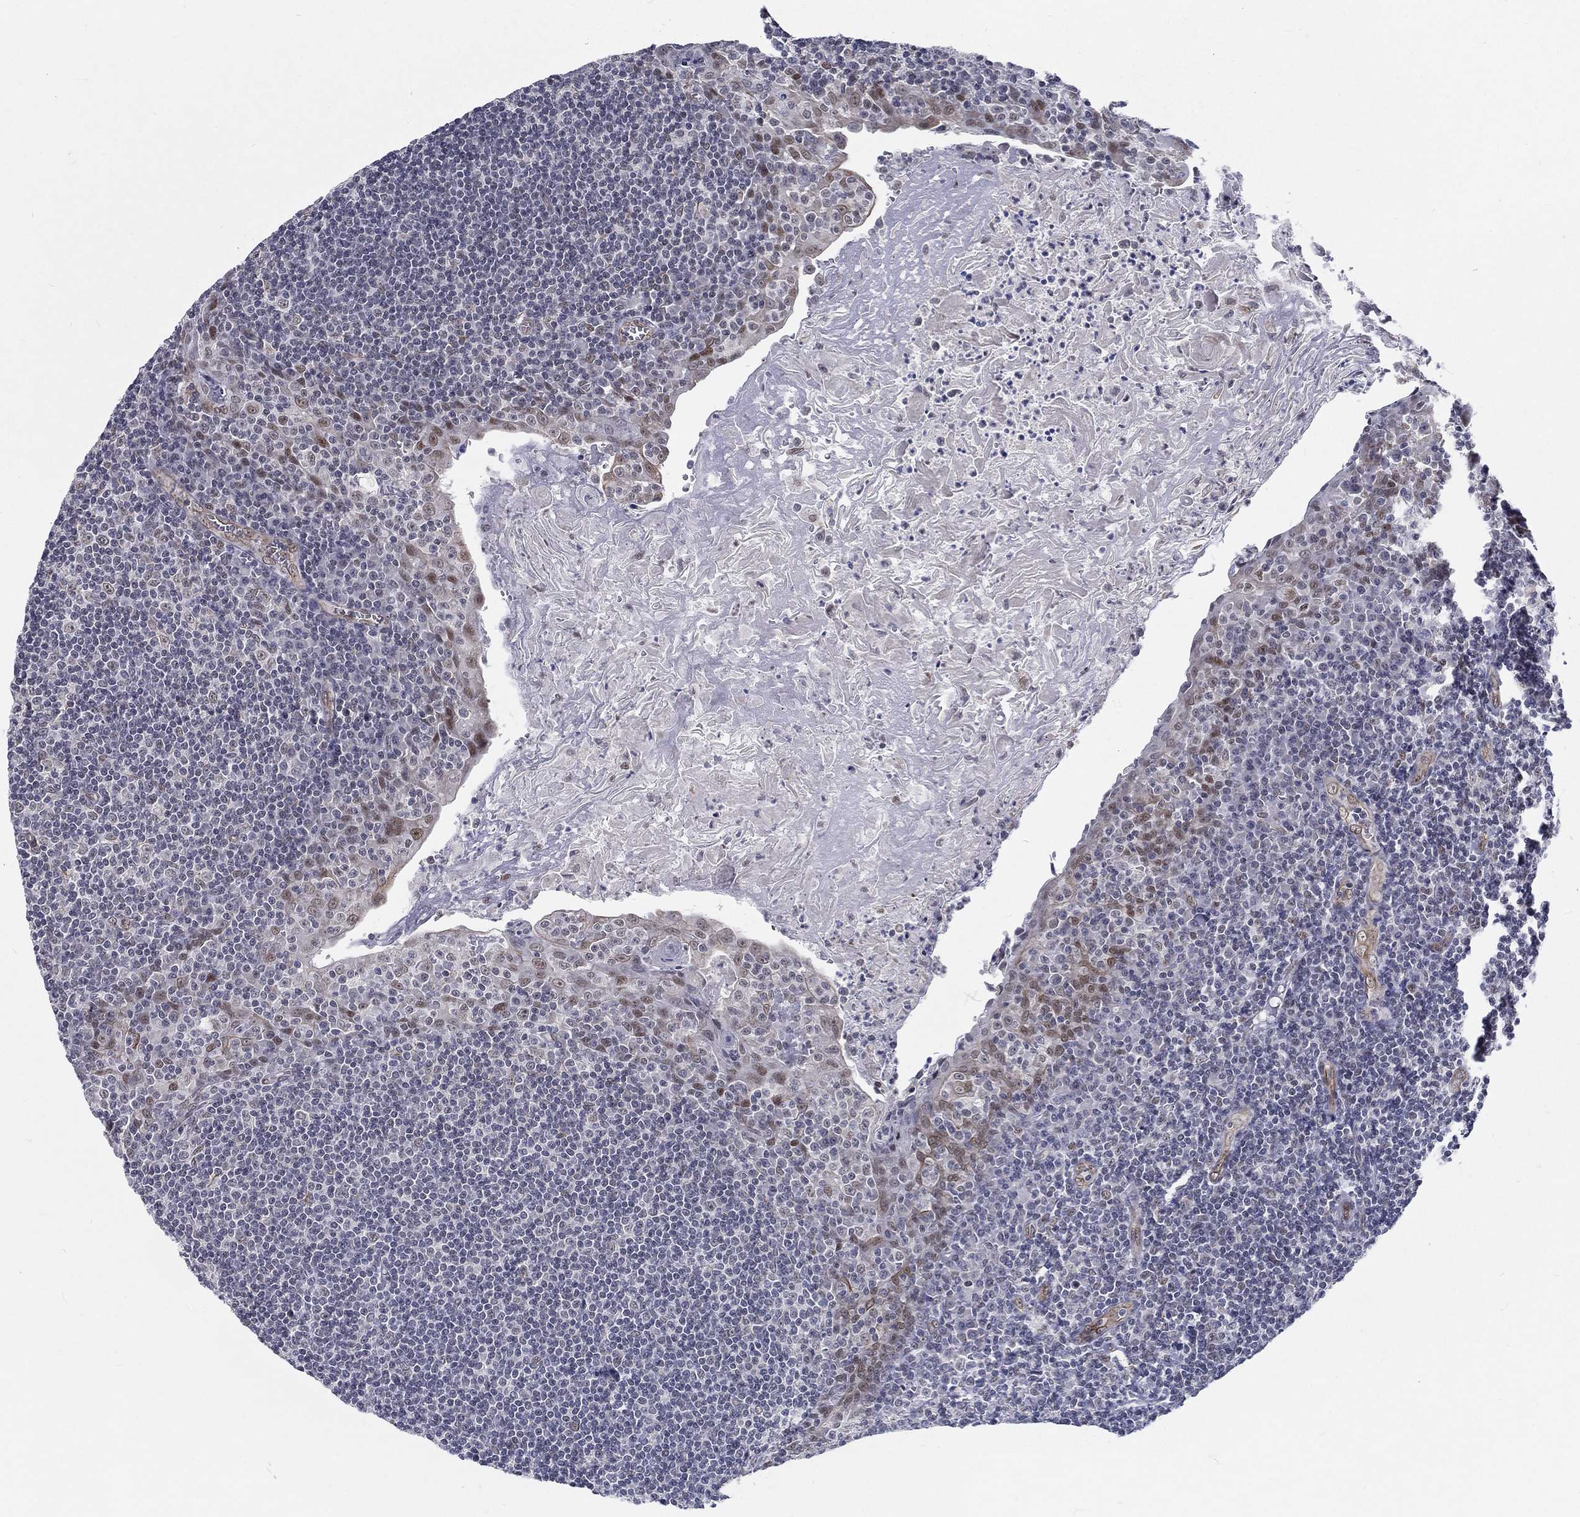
{"staining": {"intensity": "negative", "quantity": "none", "location": "none"}, "tissue": "tonsil", "cell_type": "Germinal center cells", "image_type": "normal", "snomed": [{"axis": "morphology", "description": "Normal tissue, NOS"}, {"axis": "morphology", "description": "Inflammation, NOS"}, {"axis": "topography", "description": "Tonsil"}], "caption": "Protein analysis of benign tonsil displays no significant expression in germinal center cells. (DAB (3,3'-diaminobenzidine) immunohistochemistry visualized using brightfield microscopy, high magnification).", "gene": "ZBED1", "patient": {"sex": "female", "age": 31}}